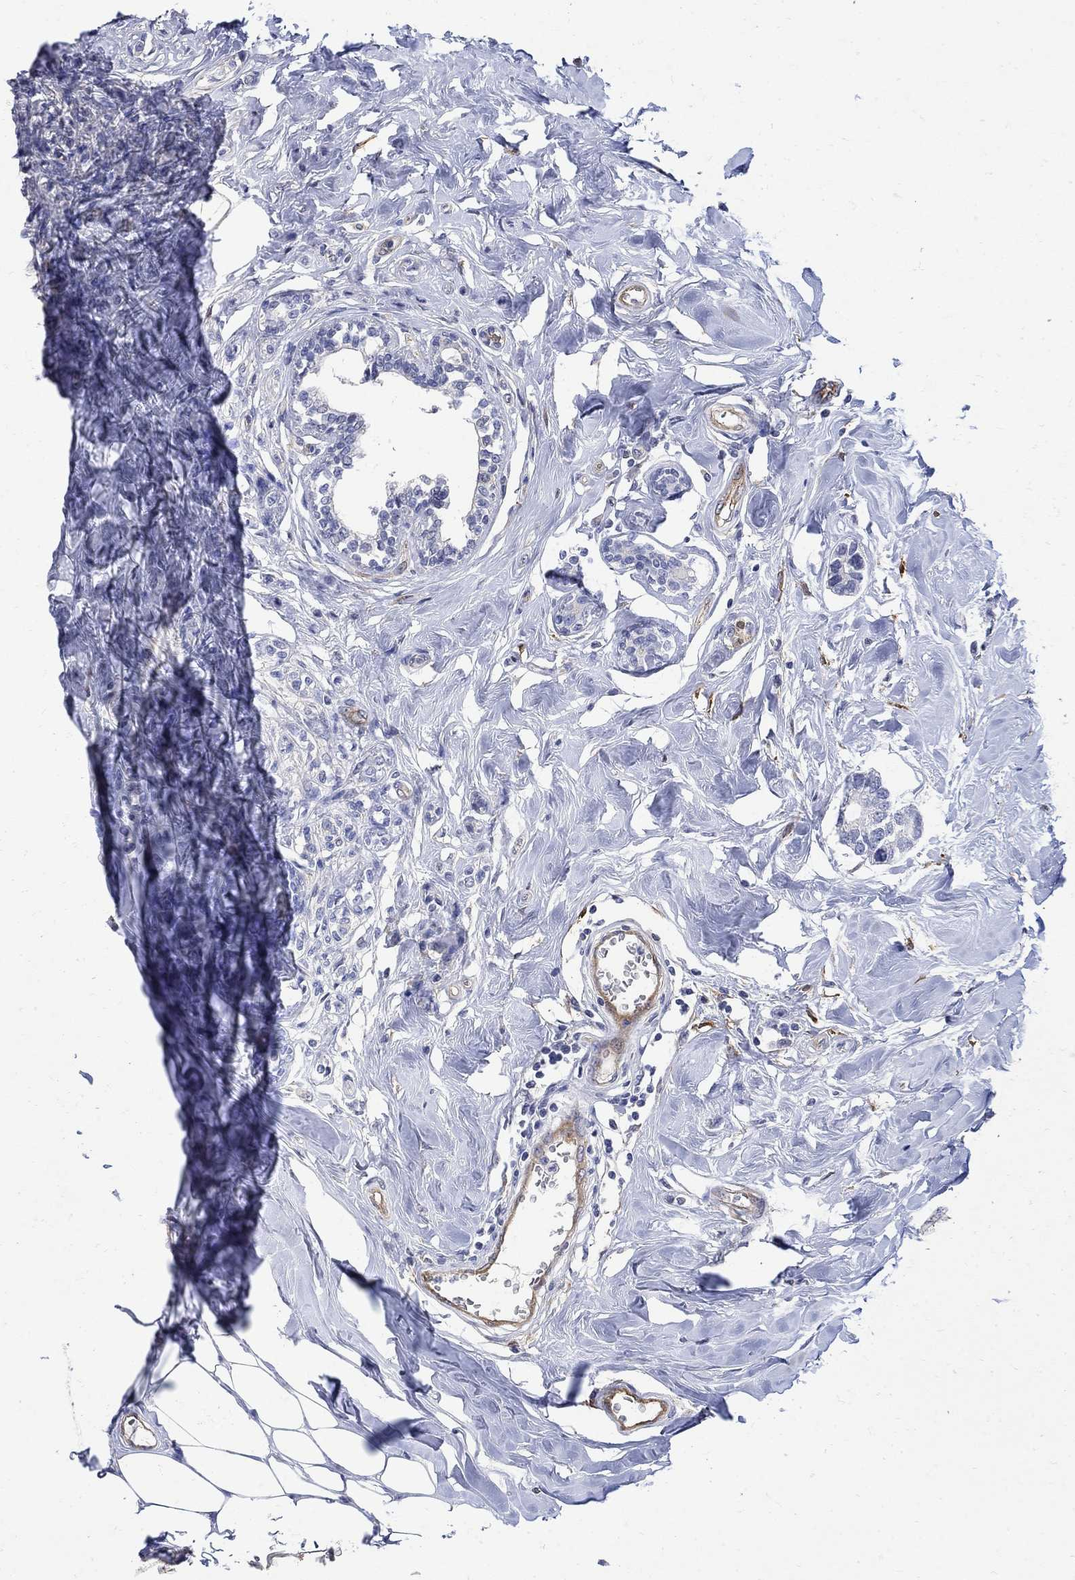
{"staining": {"intensity": "negative", "quantity": "none", "location": "none"}, "tissue": "breast cancer", "cell_type": "Tumor cells", "image_type": "cancer", "snomed": [{"axis": "morphology", "description": "Duct carcinoma"}, {"axis": "topography", "description": "Breast"}], "caption": "An immunohistochemistry histopathology image of breast cancer is shown. There is no staining in tumor cells of breast cancer. (Stains: DAB immunohistochemistry (IHC) with hematoxylin counter stain, Microscopy: brightfield microscopy at high magnification).", "gene": "TGM2", "patient": {"sex": "female", "age": 83}}